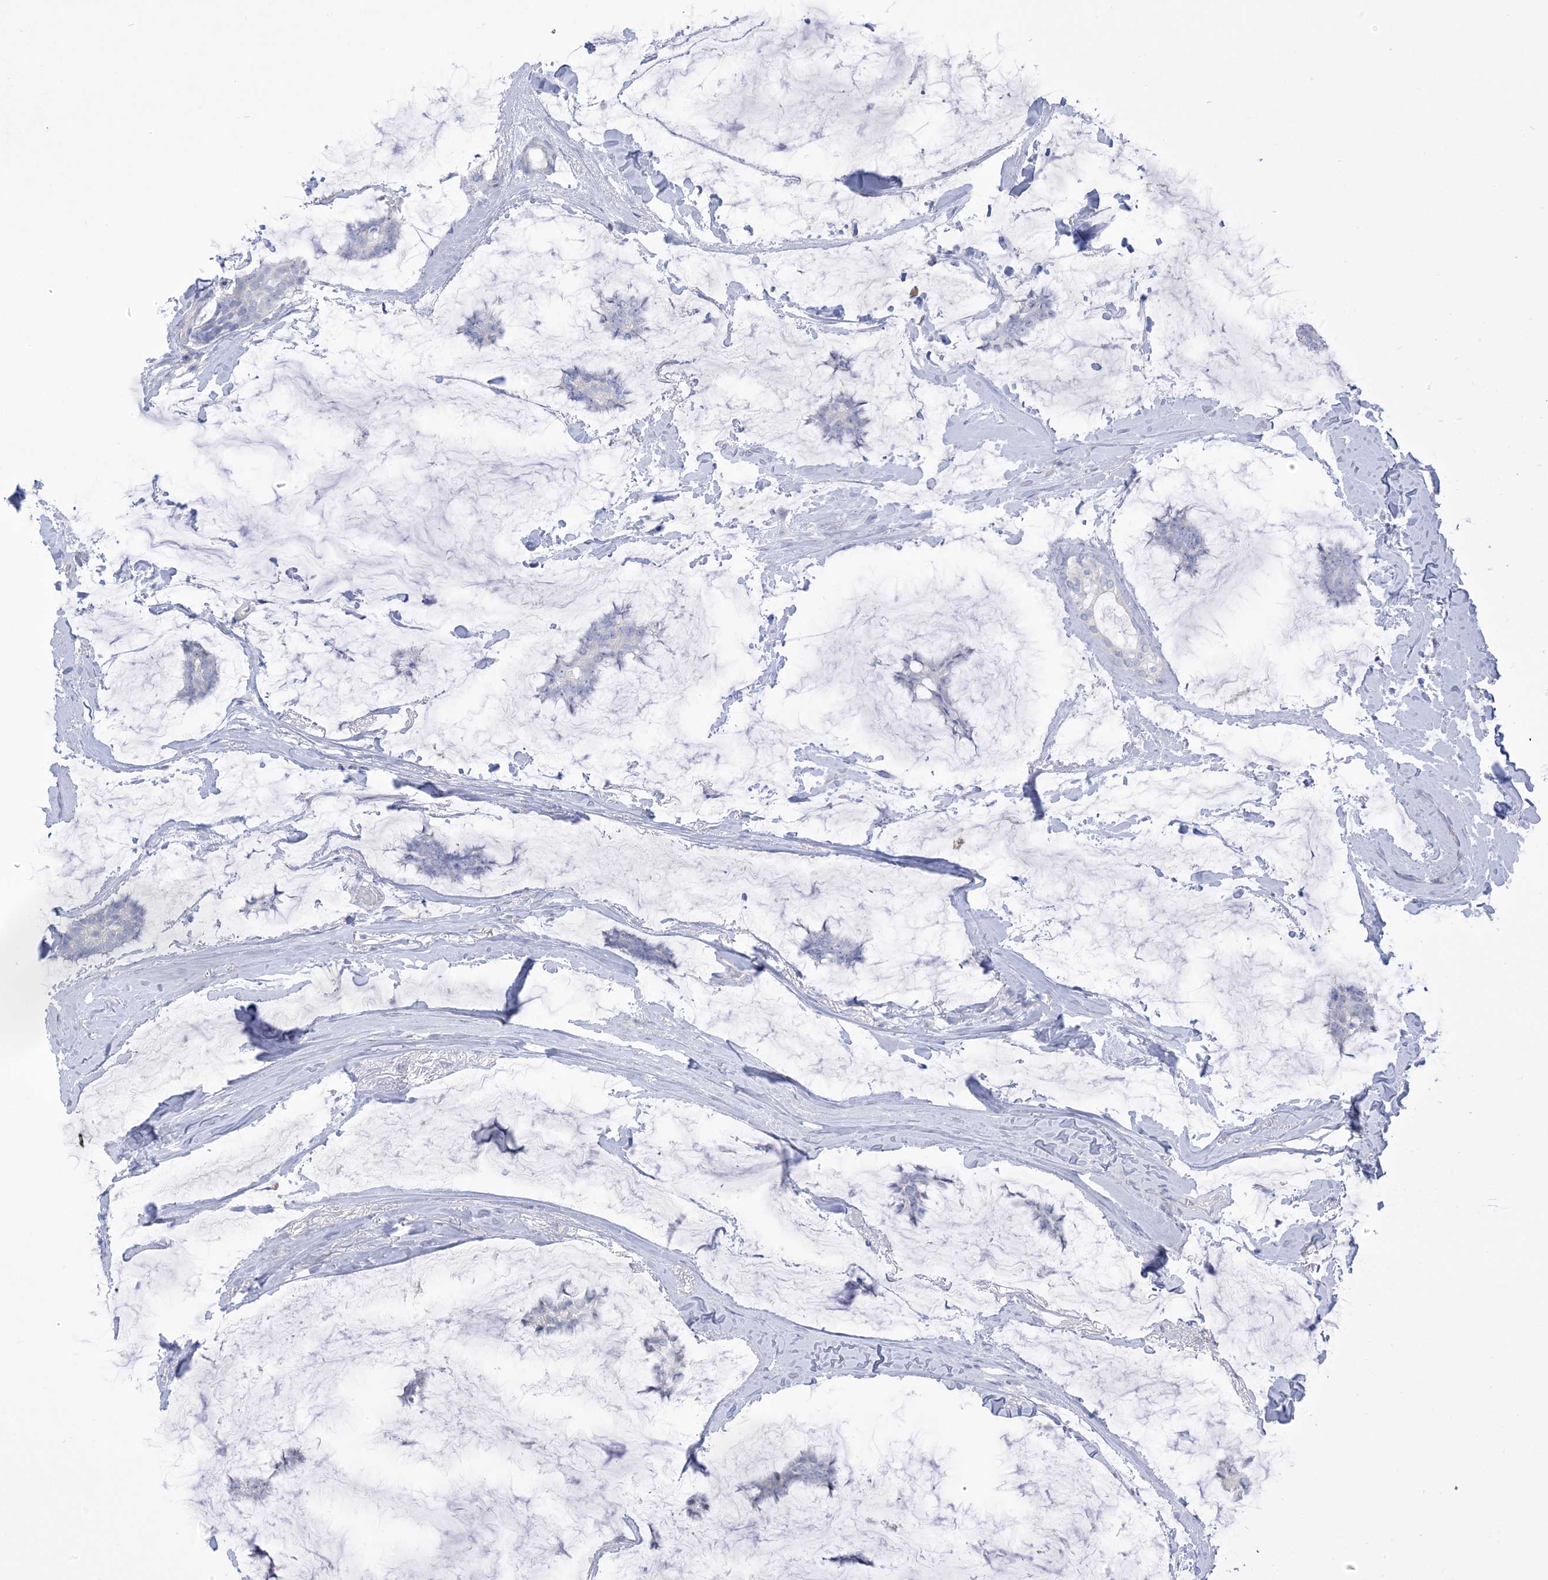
{"staining": {"intensity": "negative", "quantity": "none", "location": "none"}, "tissue": "breast cancer", "cell_type": "Tumor cells", "image_type": "cancer", "snomed": [{"axis": "morphology", "description": "Duct carcinoma"}, {"axis": "topography", "description": "Breast"}], "caption": "Immunohistochemistry of breast cancer (infiltrating ductal carcinoma) displays no expression in tumor cells. (DAB (3,3'-diaminobenzidine) immunohistochemistry (IHC), high magnification).", "gene": "MTHFD2L", "patient": {"sex": "female", "age": 93}}